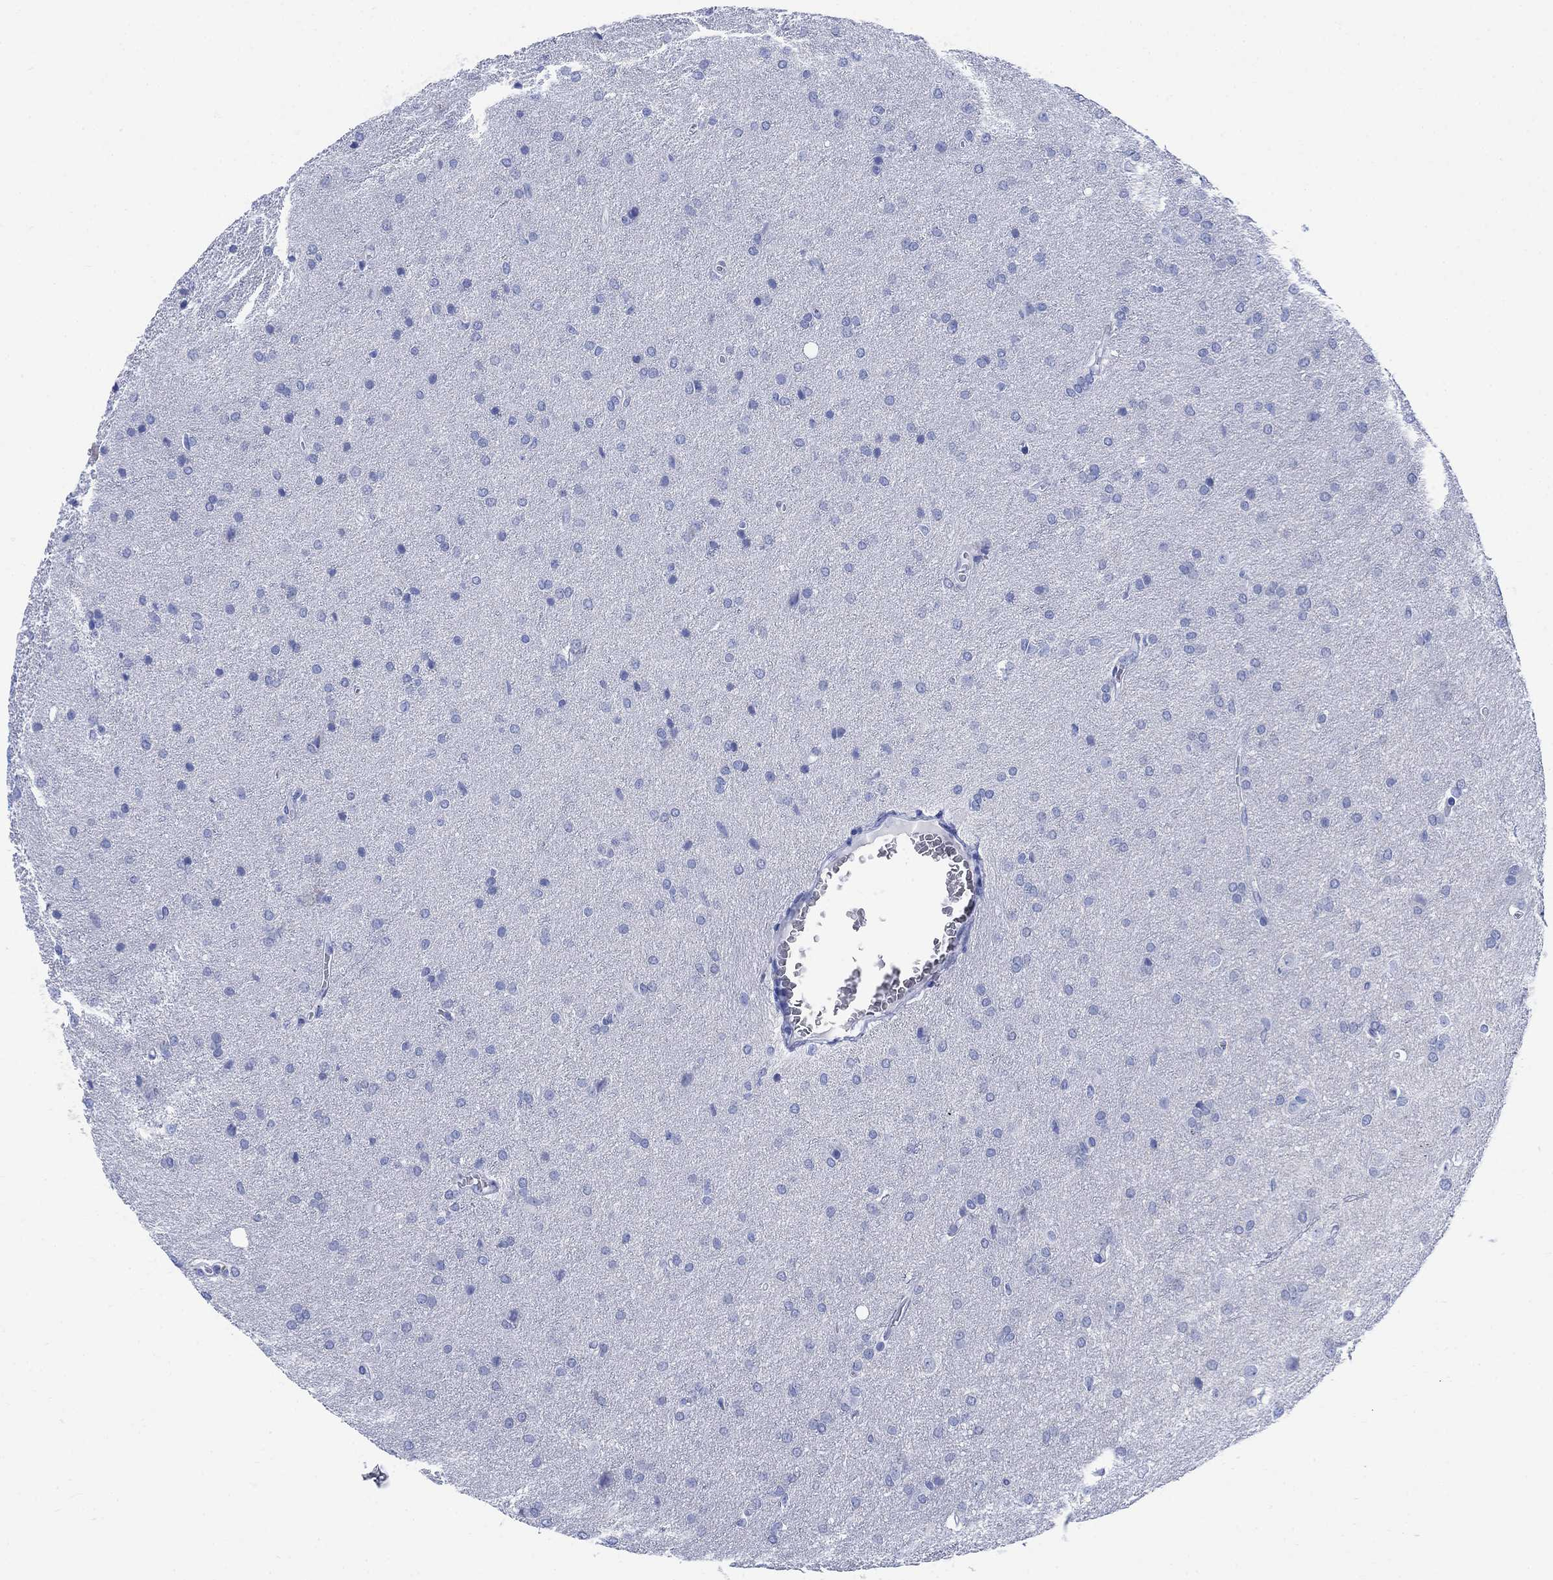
{"staining": {"intensity": "negative", "quantity": "none", "location": "none"}, "tissue": "glioma", "cell_type": "Tumor cells", "image_type": "cancer", "snomed": [{"axis": "morphology", "description": "Glioma, malignant, Low grade"}, {"axis": "topography", "description": "Brain"}], "caption": "This image is of low-grade glioma (malignant) stained with immunohistochemistry to label a protein in brown with the nuclei are counter-stained blue. There is no positivity in tumor cells.", "gene": "MYL1", "patient": {"sex": "female", "age": 32}}